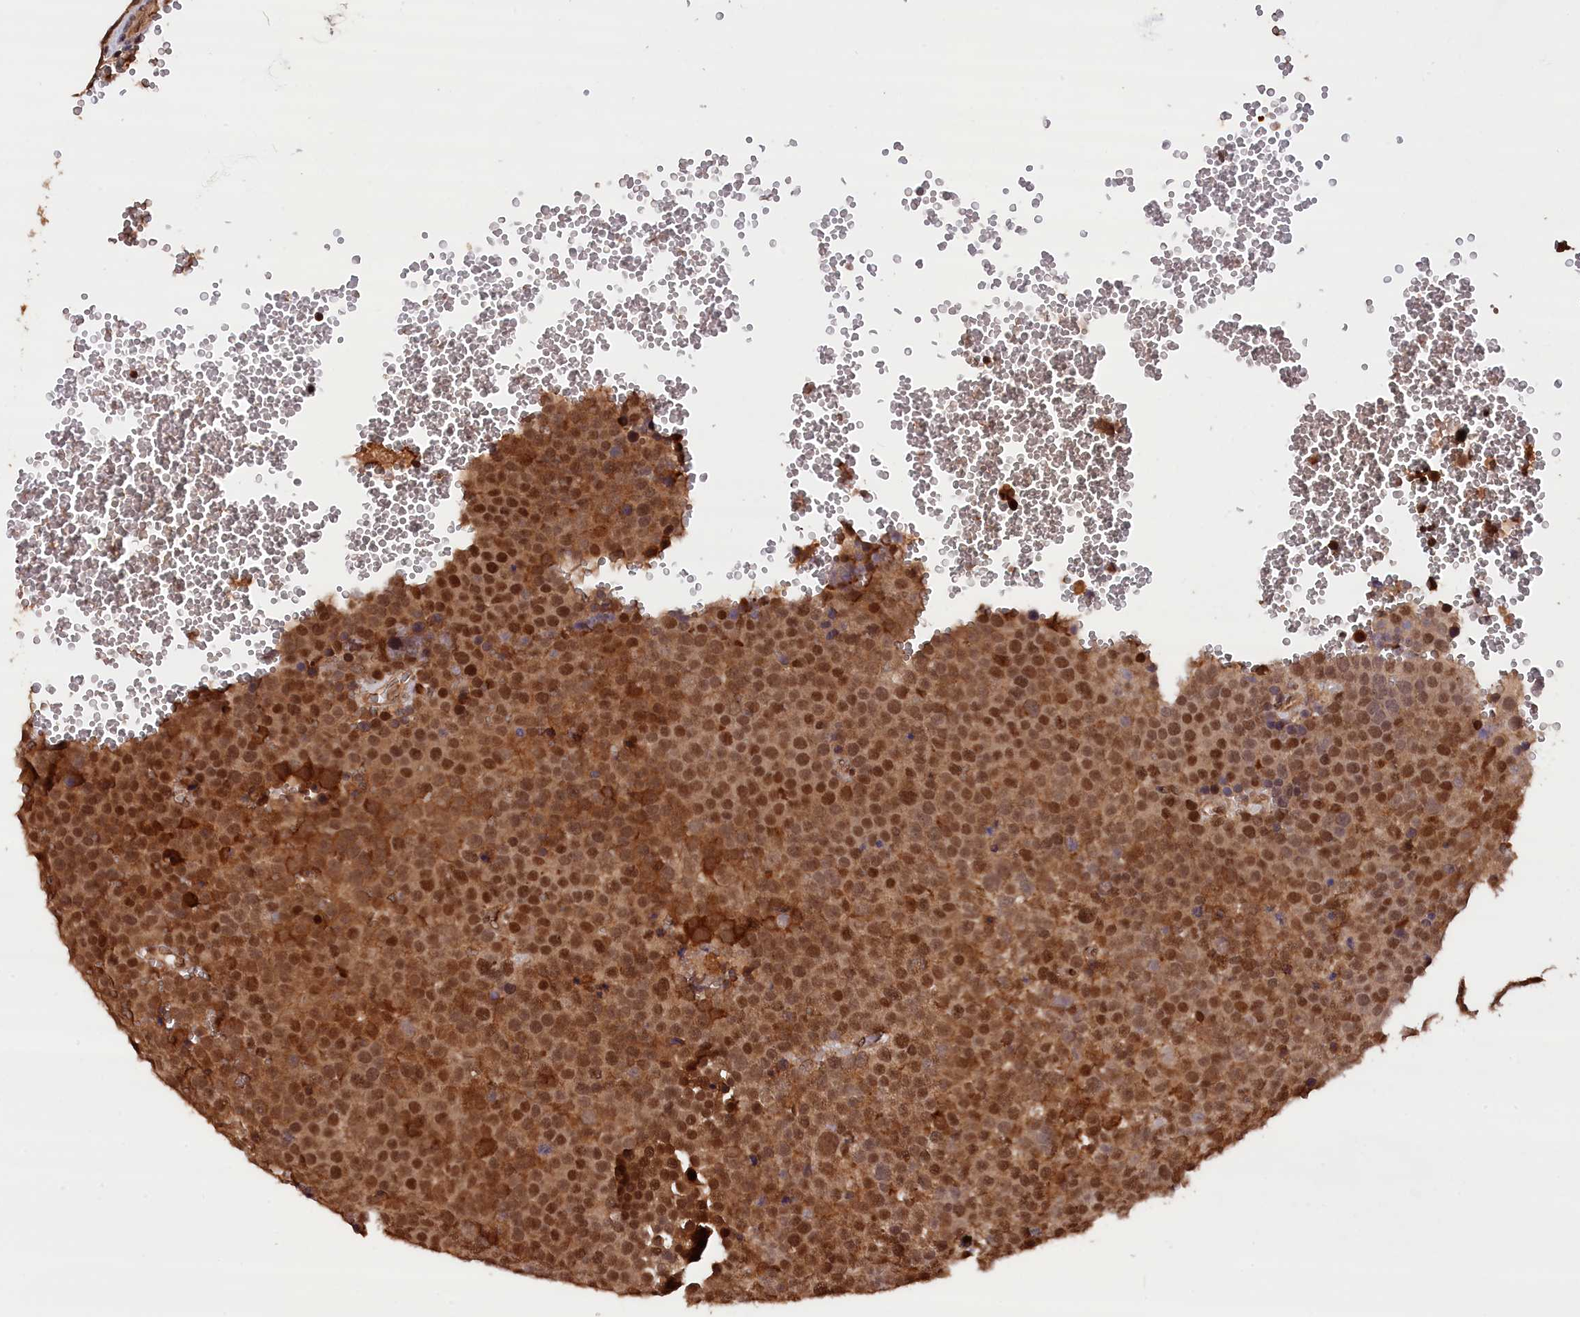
{"staining": {"intensity": "moderate", "quantity": ">75%", "location": "cytoplasmic/membranous,nuclear"}, "tissue": "testis cancer", "cell_type": "Tumor cells", "image_type": "cancer", "snomed": [{"axis": "morphology", "description": "Seminoma, NOS"}, {"axis": "topography", "description": "Testis"}], "caption": "Protein staining displays moderate cytoplasmic/membranous and nuclear expression in approximately >75% of tumor cells in testis cancer (seminoma).", "gene": "ADRM1", "patient": {"sex": "male", "age": 71}}